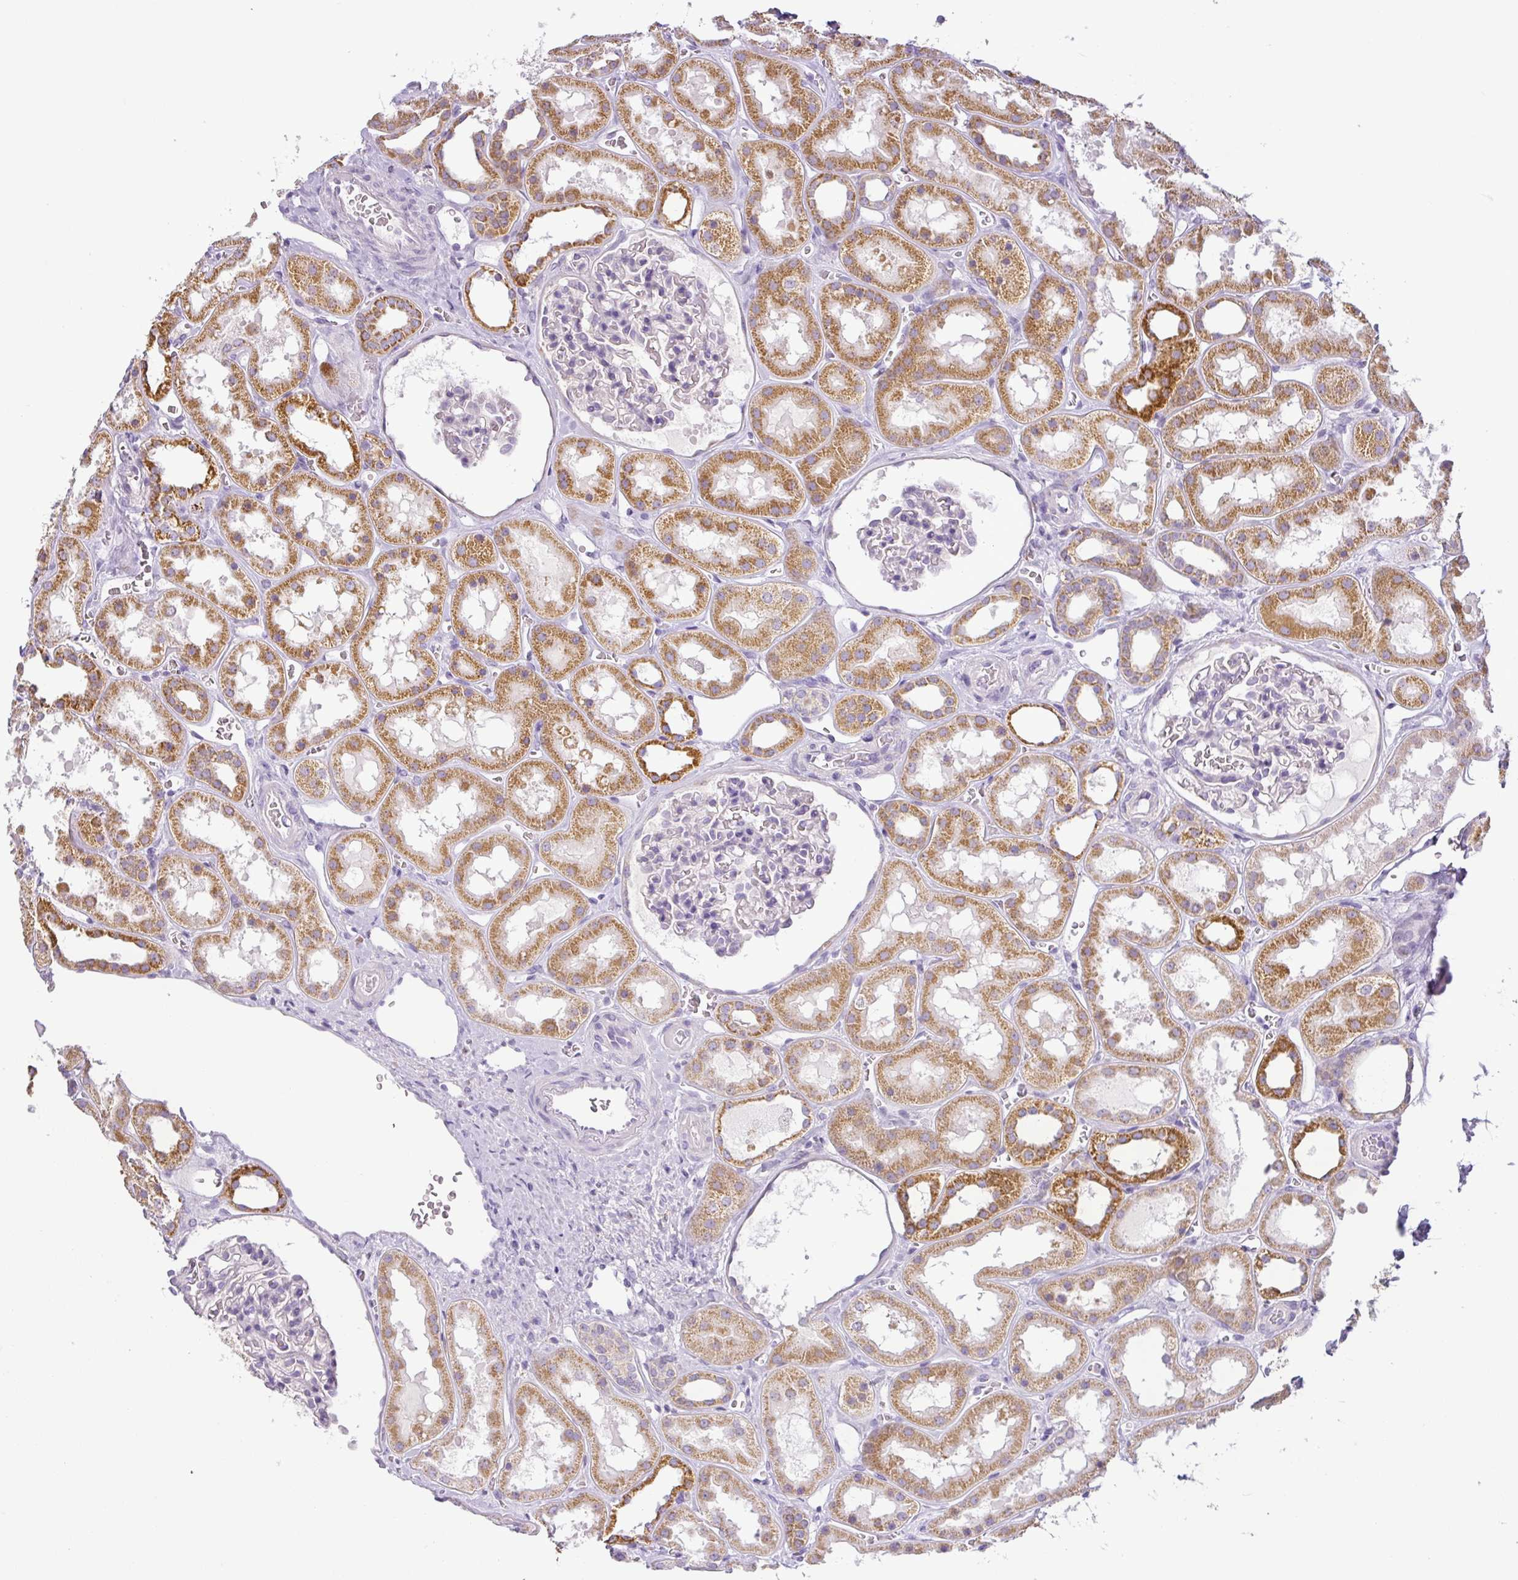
{"staining": {"intensity": "negative", "quantity": "none", "location": "none"}, "tissue": "kidney", "cell_type": "Cells in glomeruli", "image_type": "normal", "snomed": [{"axis": "morphology", "description": "Normal tissue, NOS"}, {"axis": "topography", "description": "Kidney"}], "caption": "Photomicrograph shows no protein positivity in cells in glomeruli of normal kidney.", "gene": "HMCN2", "patient": {"sex": "female", "age": 41}}